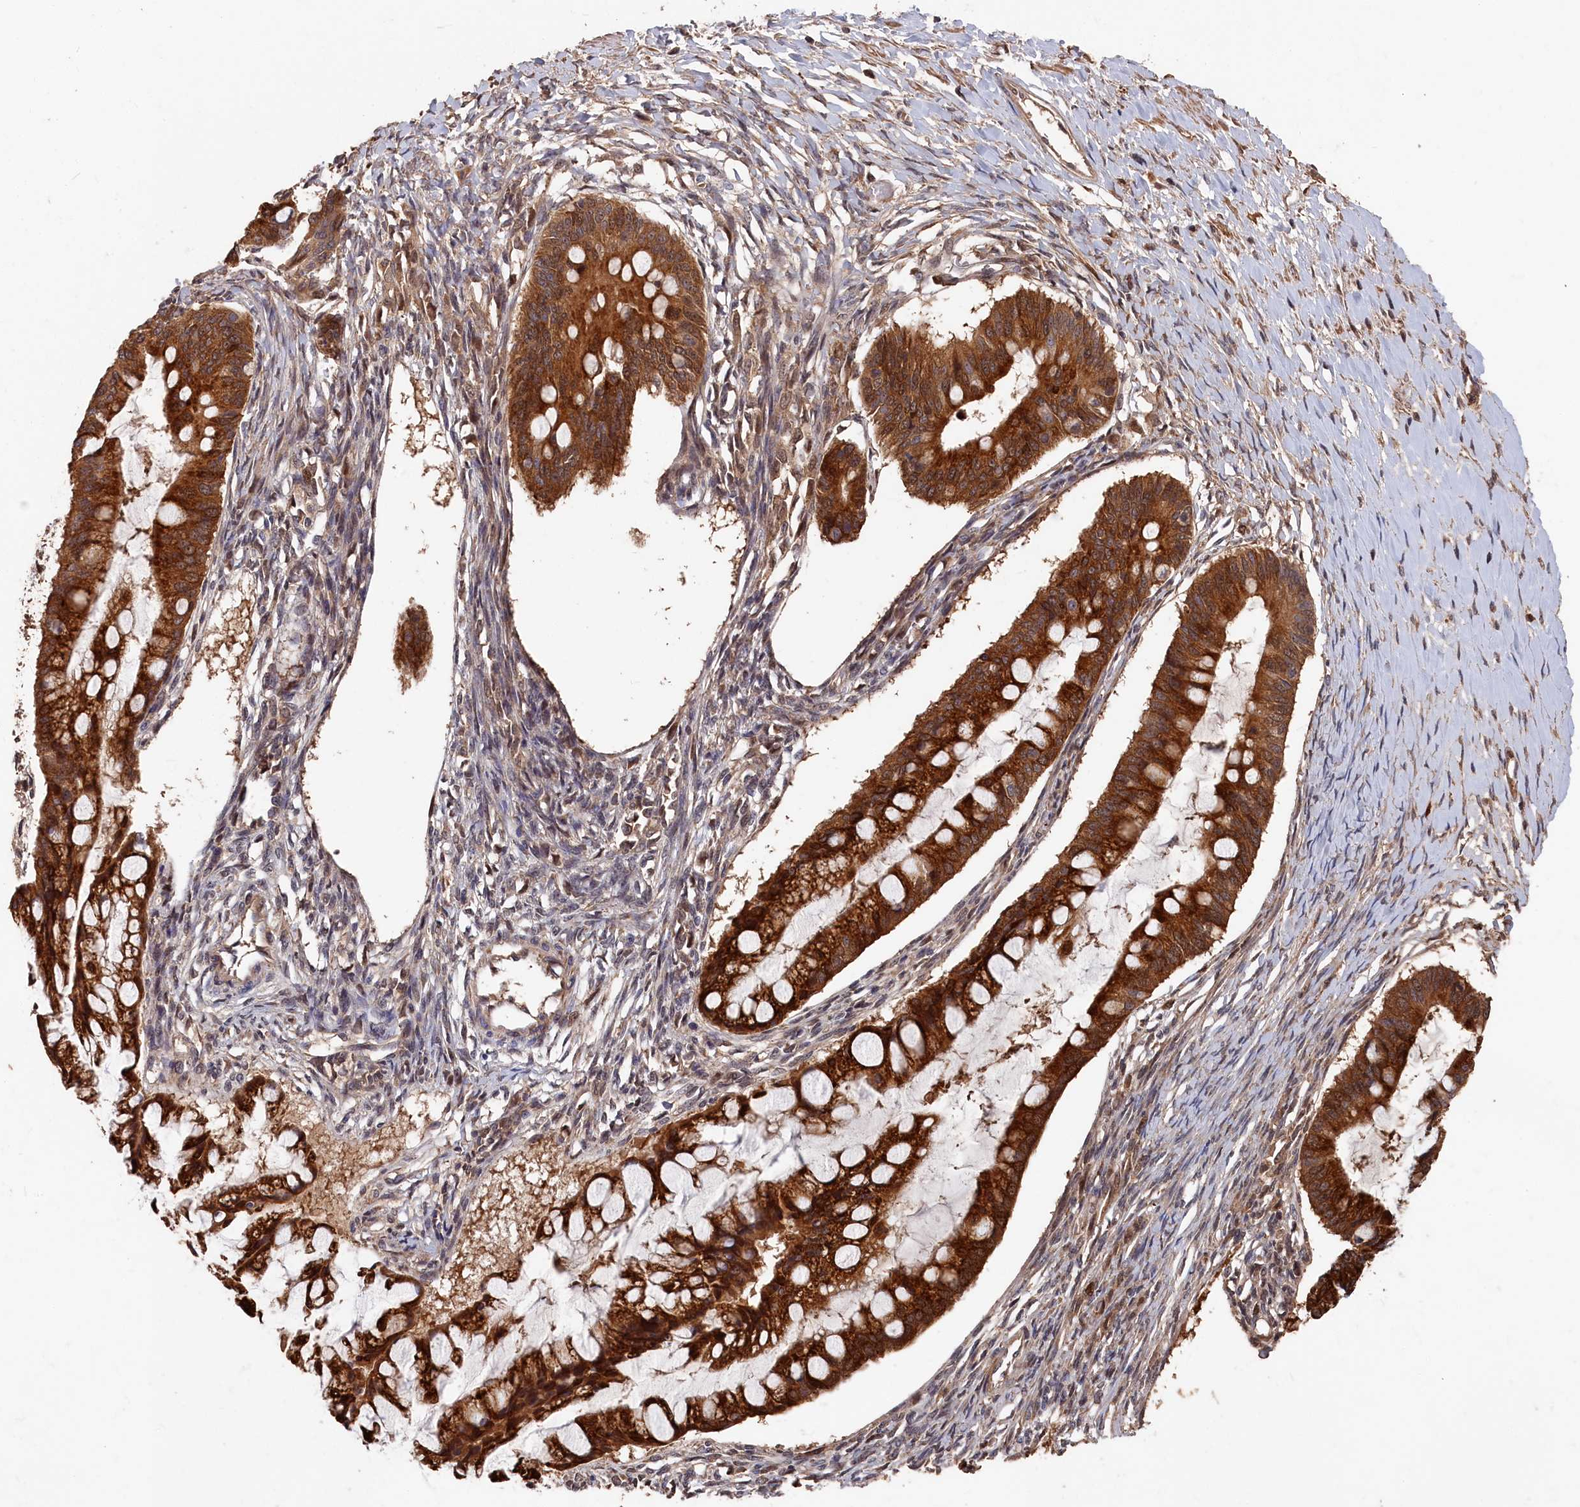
{"staining": {"intensity": "strong", "quantity": ">75%", "location": "cytoplasmic/membranous"}, "tissue": "ovarian cancer", "cell_type": "Tumor cells", "image_type": "cancer", "snomed": [{"axis": "morphology", "description": "Cystadenocarcinoma, mucinous, NOS"}, {"axis": "topography", "description": "Ovary"}], "caption": "This histopathology image reveals immunohistochemistry staining of ovarian mucinous cystadenocarcinoma, with high strong cytoplasmic/membranous positivity in approximately >75% of tumor cells.", "gene": "RMI2", "patient": {"sex": "female", "age": 73}}